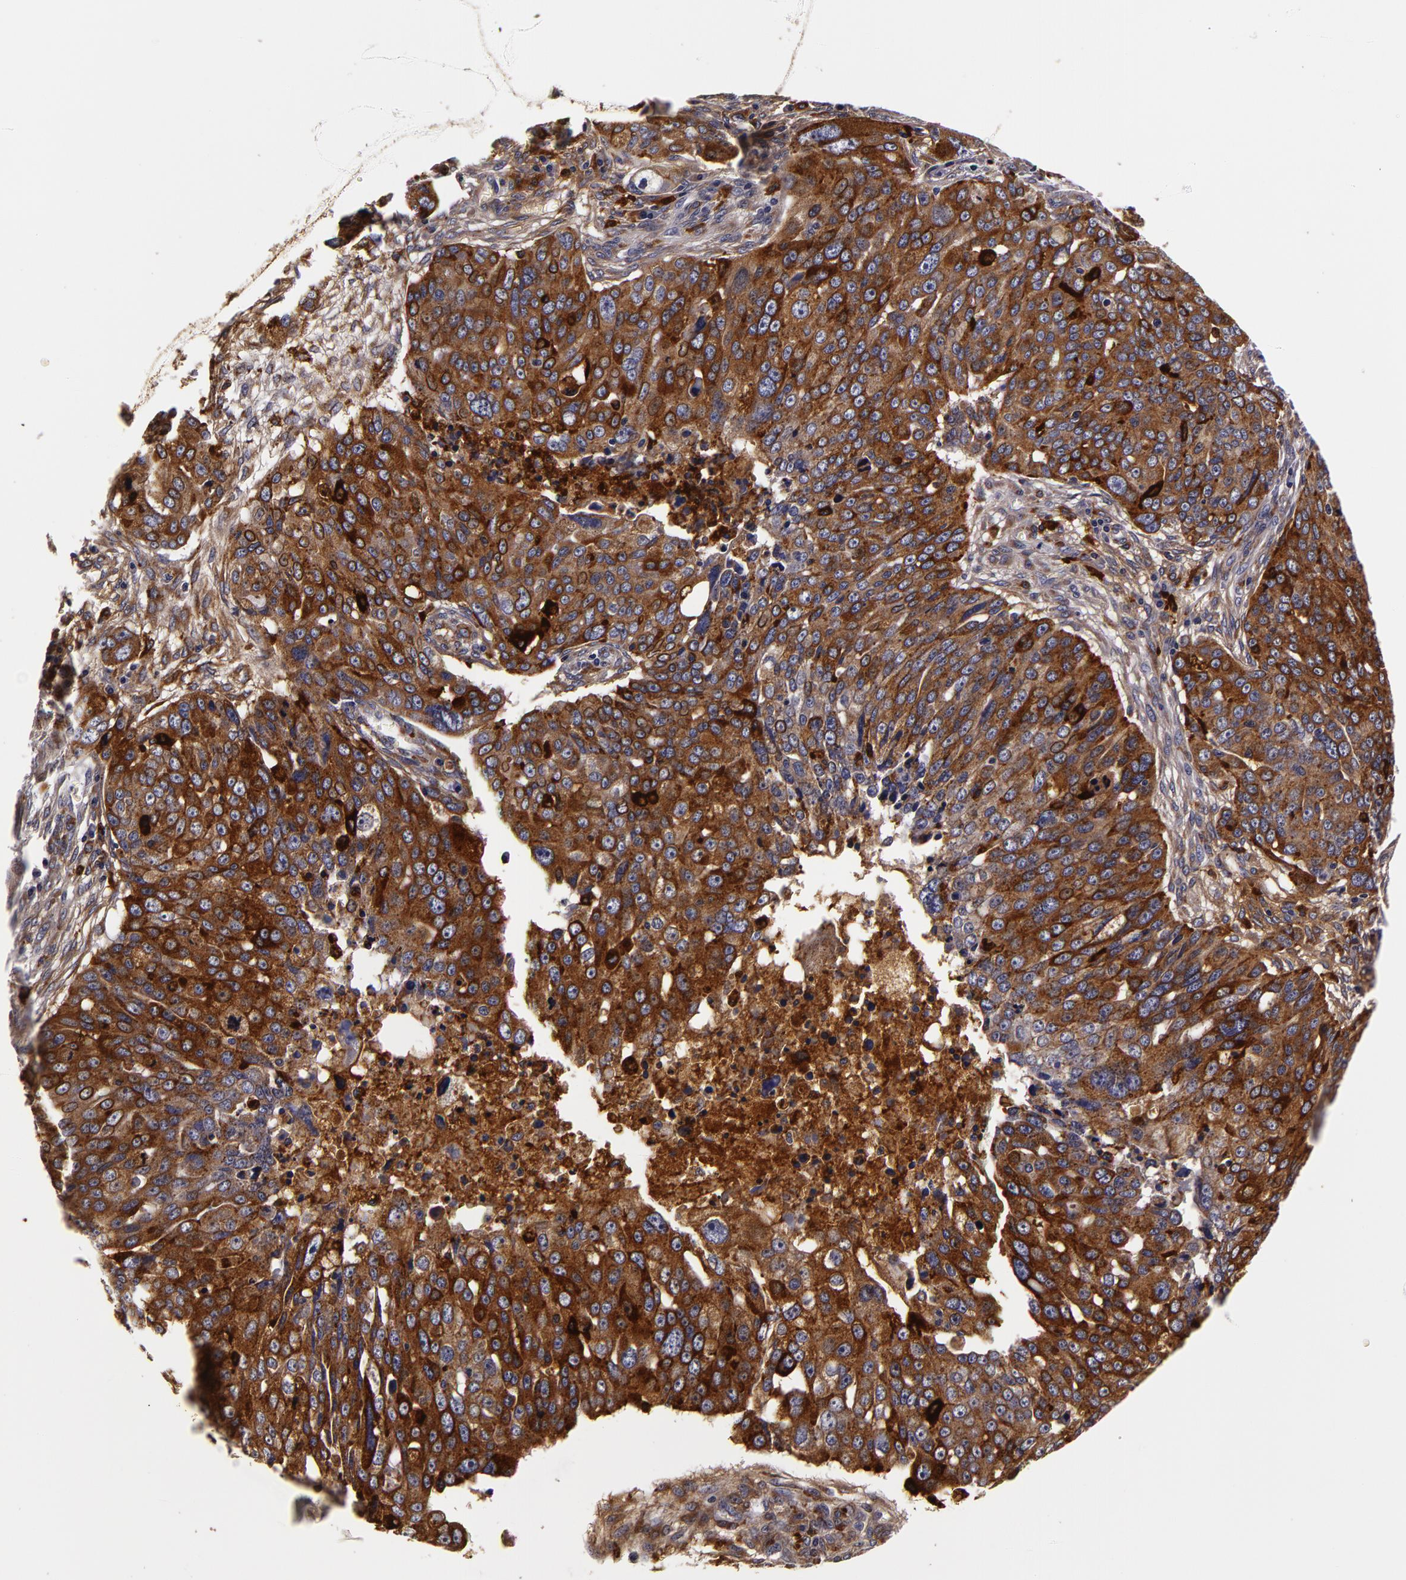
{"staining": {"intensity": "moderate", "quantity": ">75%", "location": "cytoplasmic/membranous"}, "tissue": "ovarian cancer", "cell_type": "Tumor cells", "image_type": "cancer", "snomed": [{"axis": "morphology", "description": "Carcinoma, endometroid"}, {"axis": "topography", "description": "Ovary"}], "caption": "Ovarian endometroid carcinoma stained for a protein (brown) shows moderate cytoplasmic/membranous positive positivity in about >75% of tumor cells.", "gene": "LGALS3BP", "patient": {"sex": "female", "age": 75}}